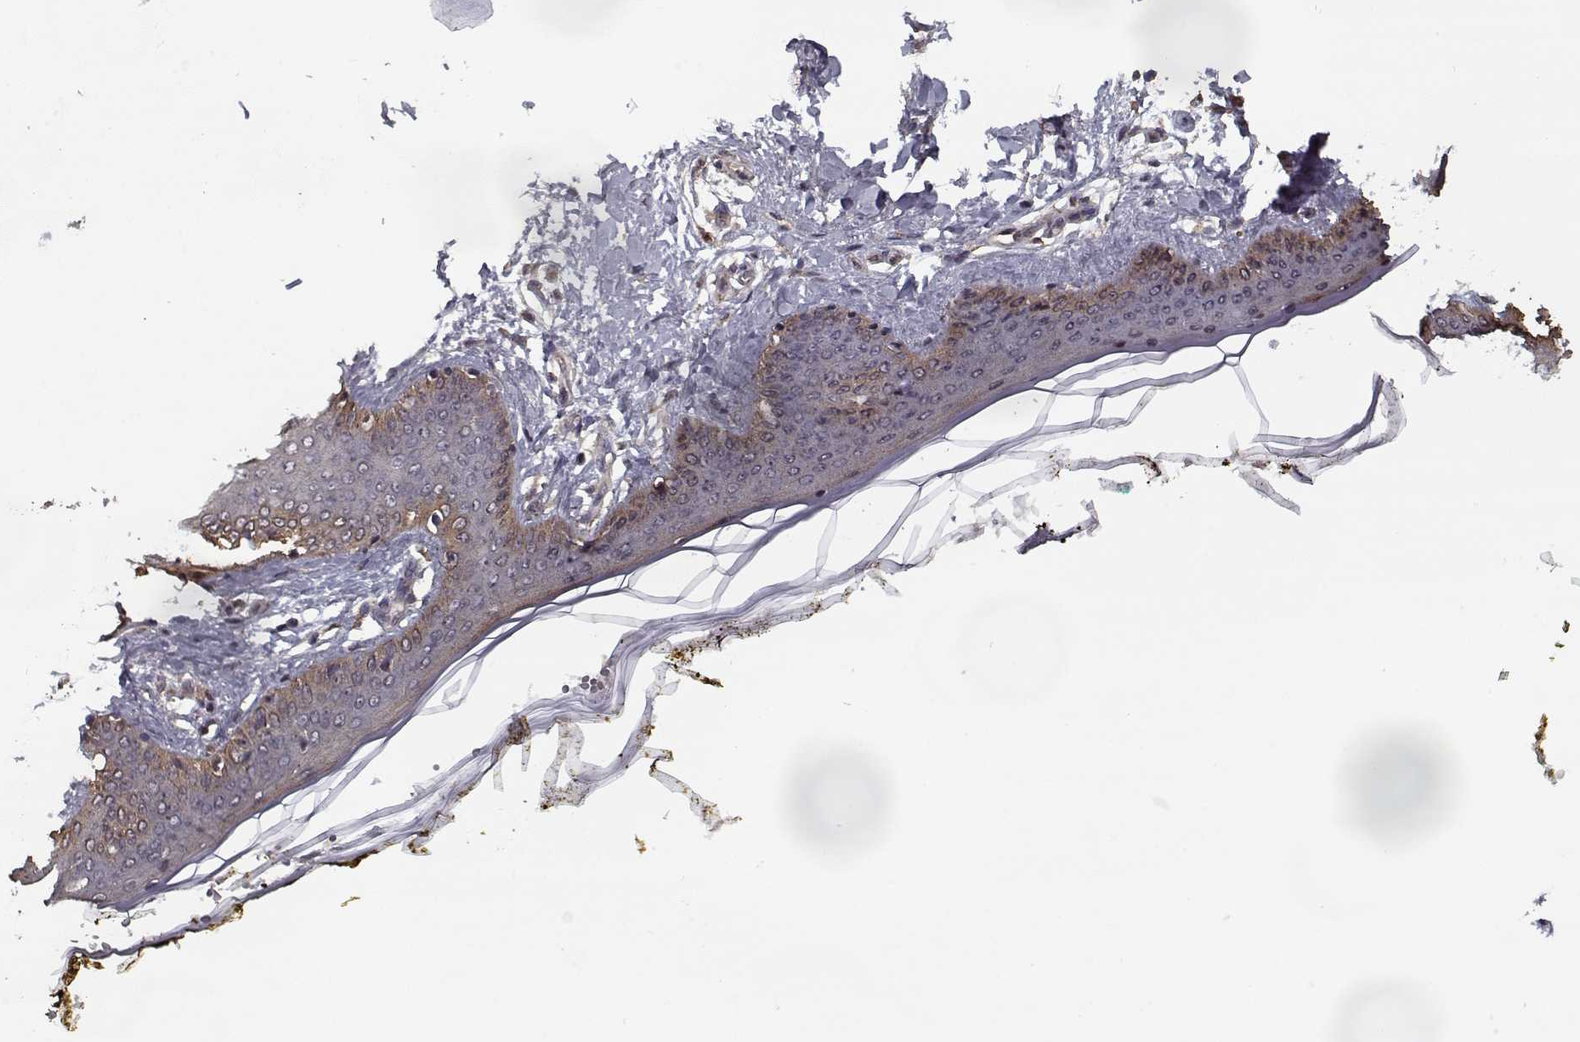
{"staining": {"intensity": "weak", "quantity": "<25%", "location": "cytoplasmic/membranous"}, "tissue": "skin", "cell_type": "Fibroblasts", "image_type": "normal", "snomed": [{"axis": "morphology", "description": "Normal tissue, NOS"}, {"axis": "topography", "description": "Skin"}], "caption": "Normal skin was stained to show a protein in brown. There is no significant staining in fibroblasts.", "gene": "NLK", "patient": {"sex": "female", "age": 34}}